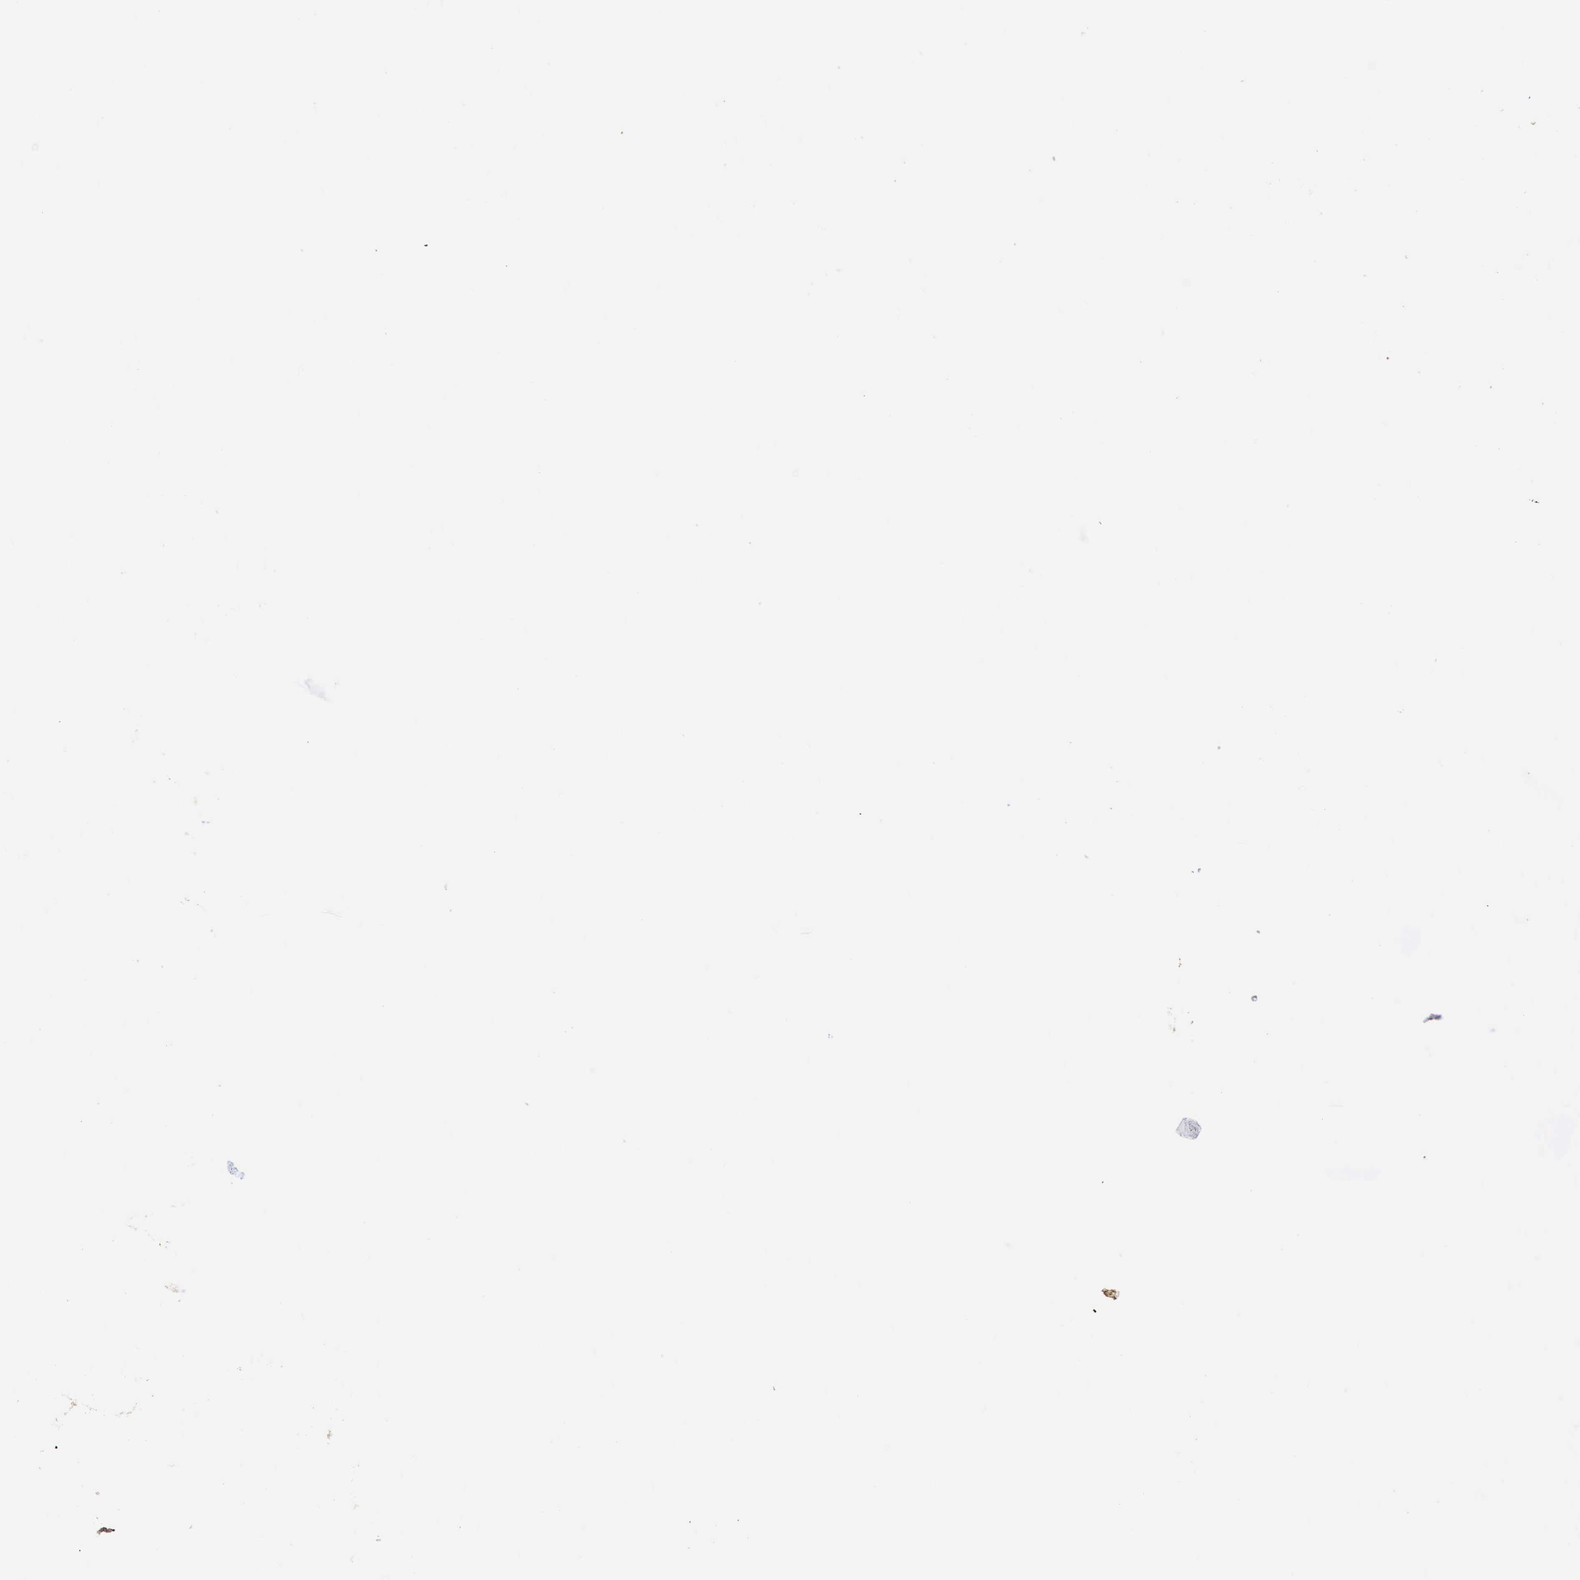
{"staining": {"intensity": "moderate", "quantity": "25%-75%", "location": "cytoplasmic/membranous"}, "tissue": "breast cancer", "cell_type": "Tumor cells", "image_type": "cancer", "snomed": [{"axis": "morphology", "description": "Normal tissue, NOS"}, {"axis": "morphology", "description": "Duct carcinoma"}, {"axis": "topography", "description": "Breast"}], "caption": "IHC micrograph of neoplastic tissue: breast invasive ductal carcinoma stained using immunohistochemistry (IHC) reveals medium levels of moderate protein expression localized specifically in the cytoplasmic/membranous of tumor cells, appearing as a cytoplasmic/membranous brown color.", "gene": "BMX", "patient": {"sex": "female", "age": 50}}